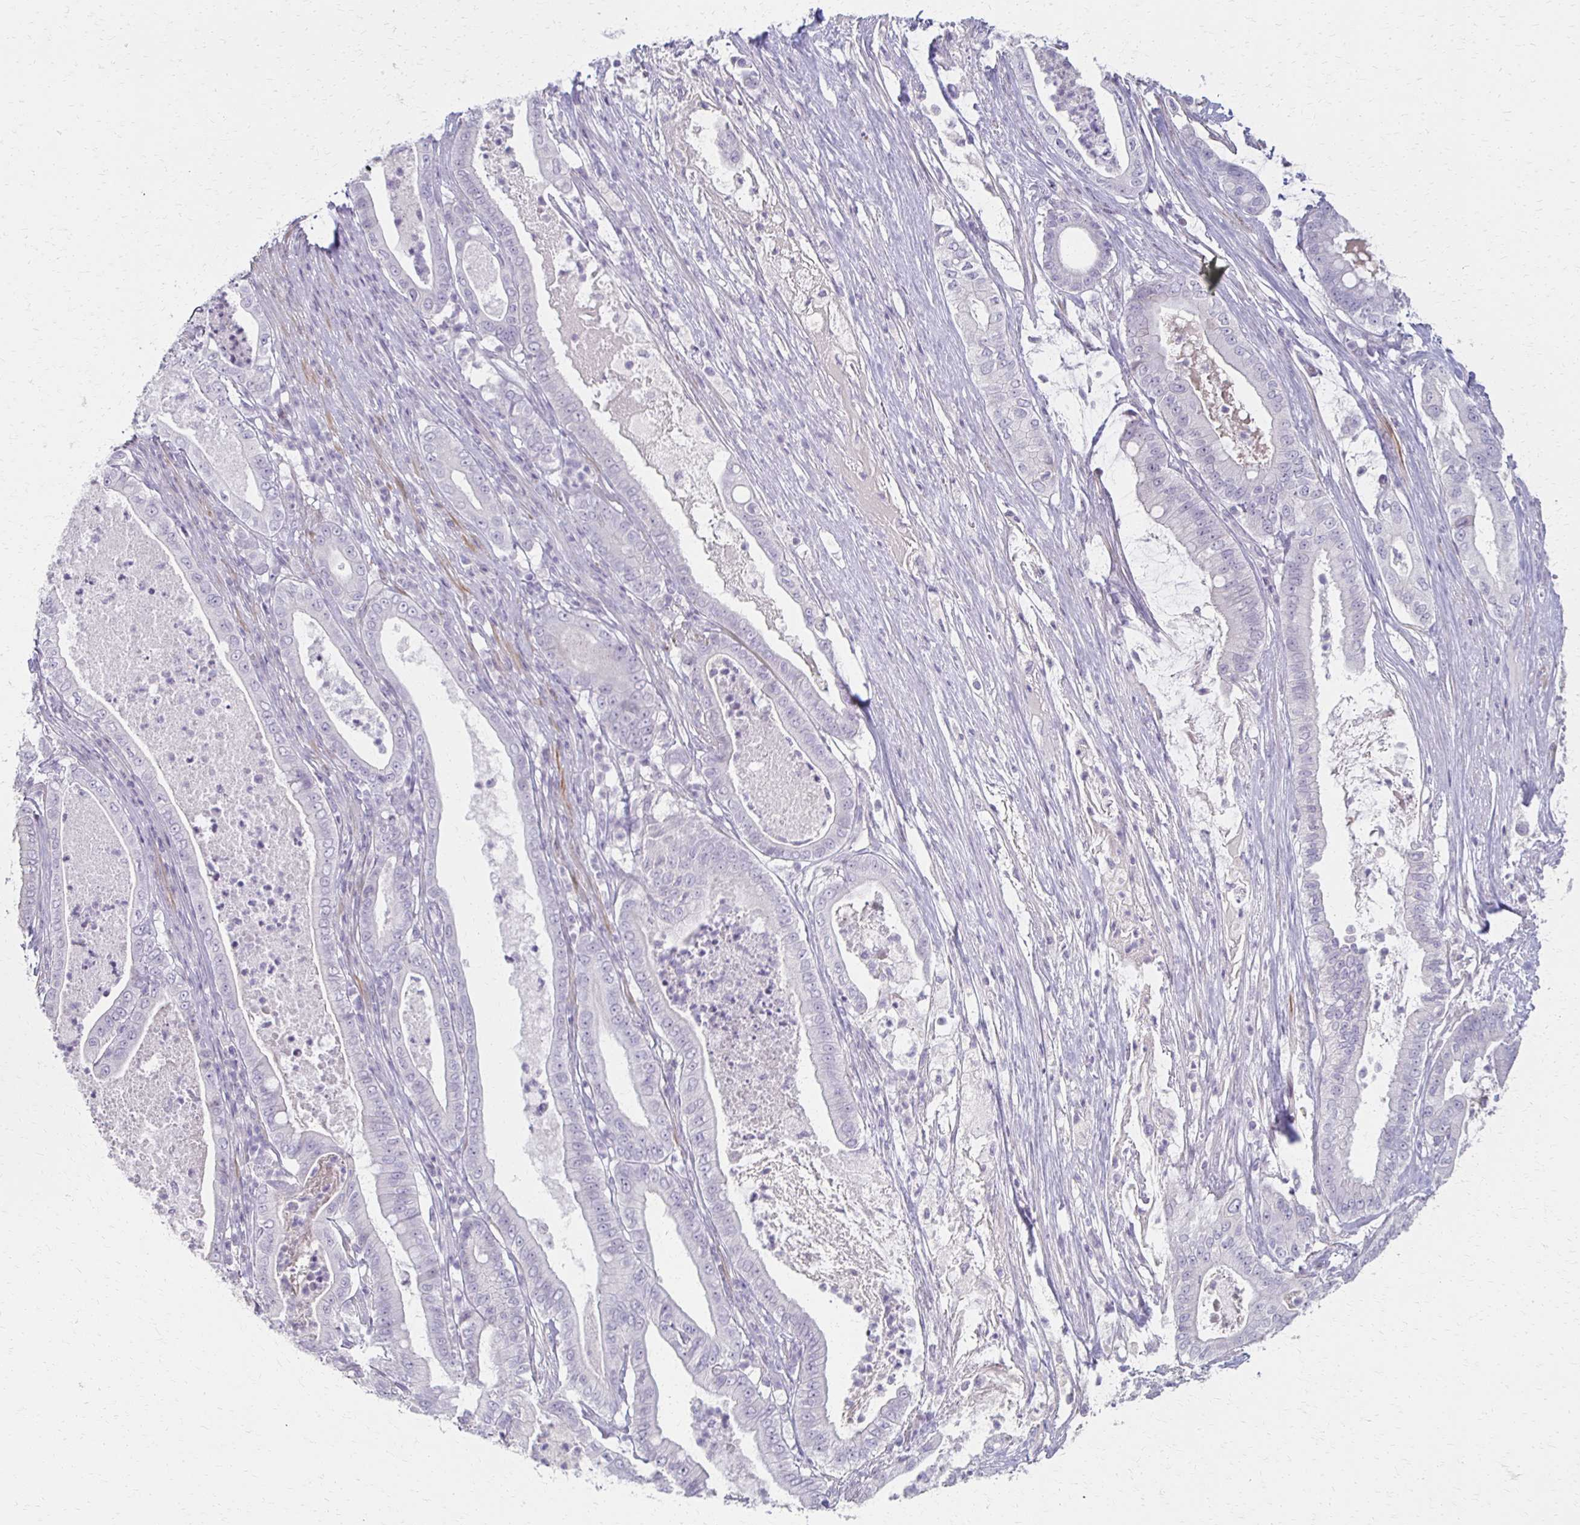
{"staining": {"intensity": "negative", "quantity": "none", "location": "none"}, "tissue": "pancreatic cancer", "cell_type": "Tumor cells", "image_type": "cancer", "snomed": [{"axis": "morphology", "description": "Adenocarcinoma, NOS"}, {"axis": "topography", "description": "Pancreas"}], "caption": "Immunohistochemistry (IHC) image of neoplastic tissue: human pancreatic adenocarcinoma stained with DAB reveals no significant protein expression in tumor cells.", "gene": "FOXO4", "patient": {"sex": "male", "age": 71}}